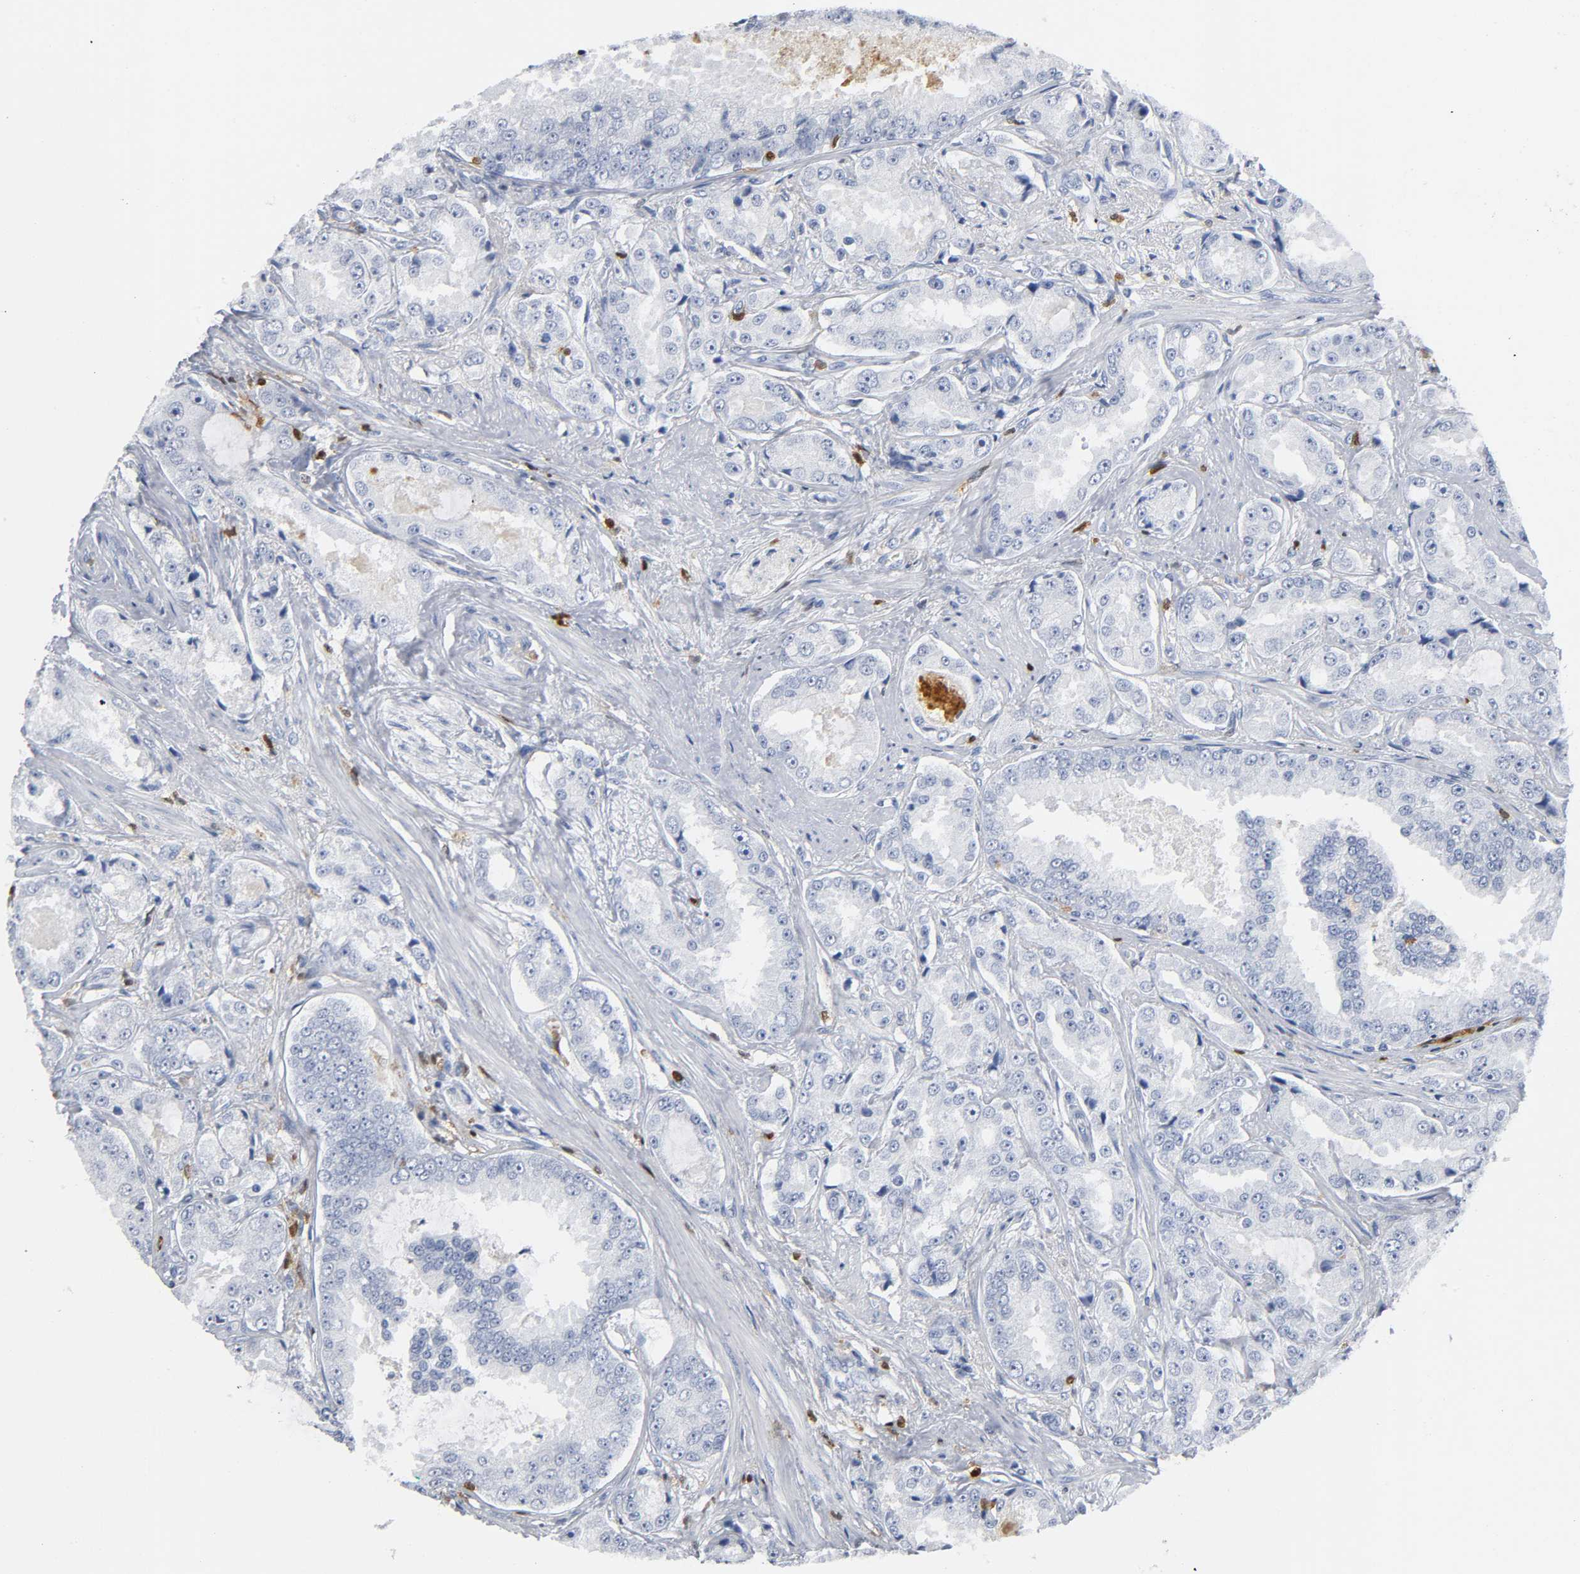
{"staining": {"intensity": "negative", "quantity": "none", "location": "none"}, "tissue": "prostate cancer", "cell_type": "Tumor cells", "image_type": "cancer", "snomed": [{"axis": "morphology", "description": "Adenocarcinoma, High grade"}, {"axis": "topography", "description": "Prostate"}], "caption": "Immunohistochemical staining of prostate high-grade adenocarcinoma exhibits no significant positivity in tumor cells.", "gene": "DOK2", "patient": {"sex": "male", "age": 73}}